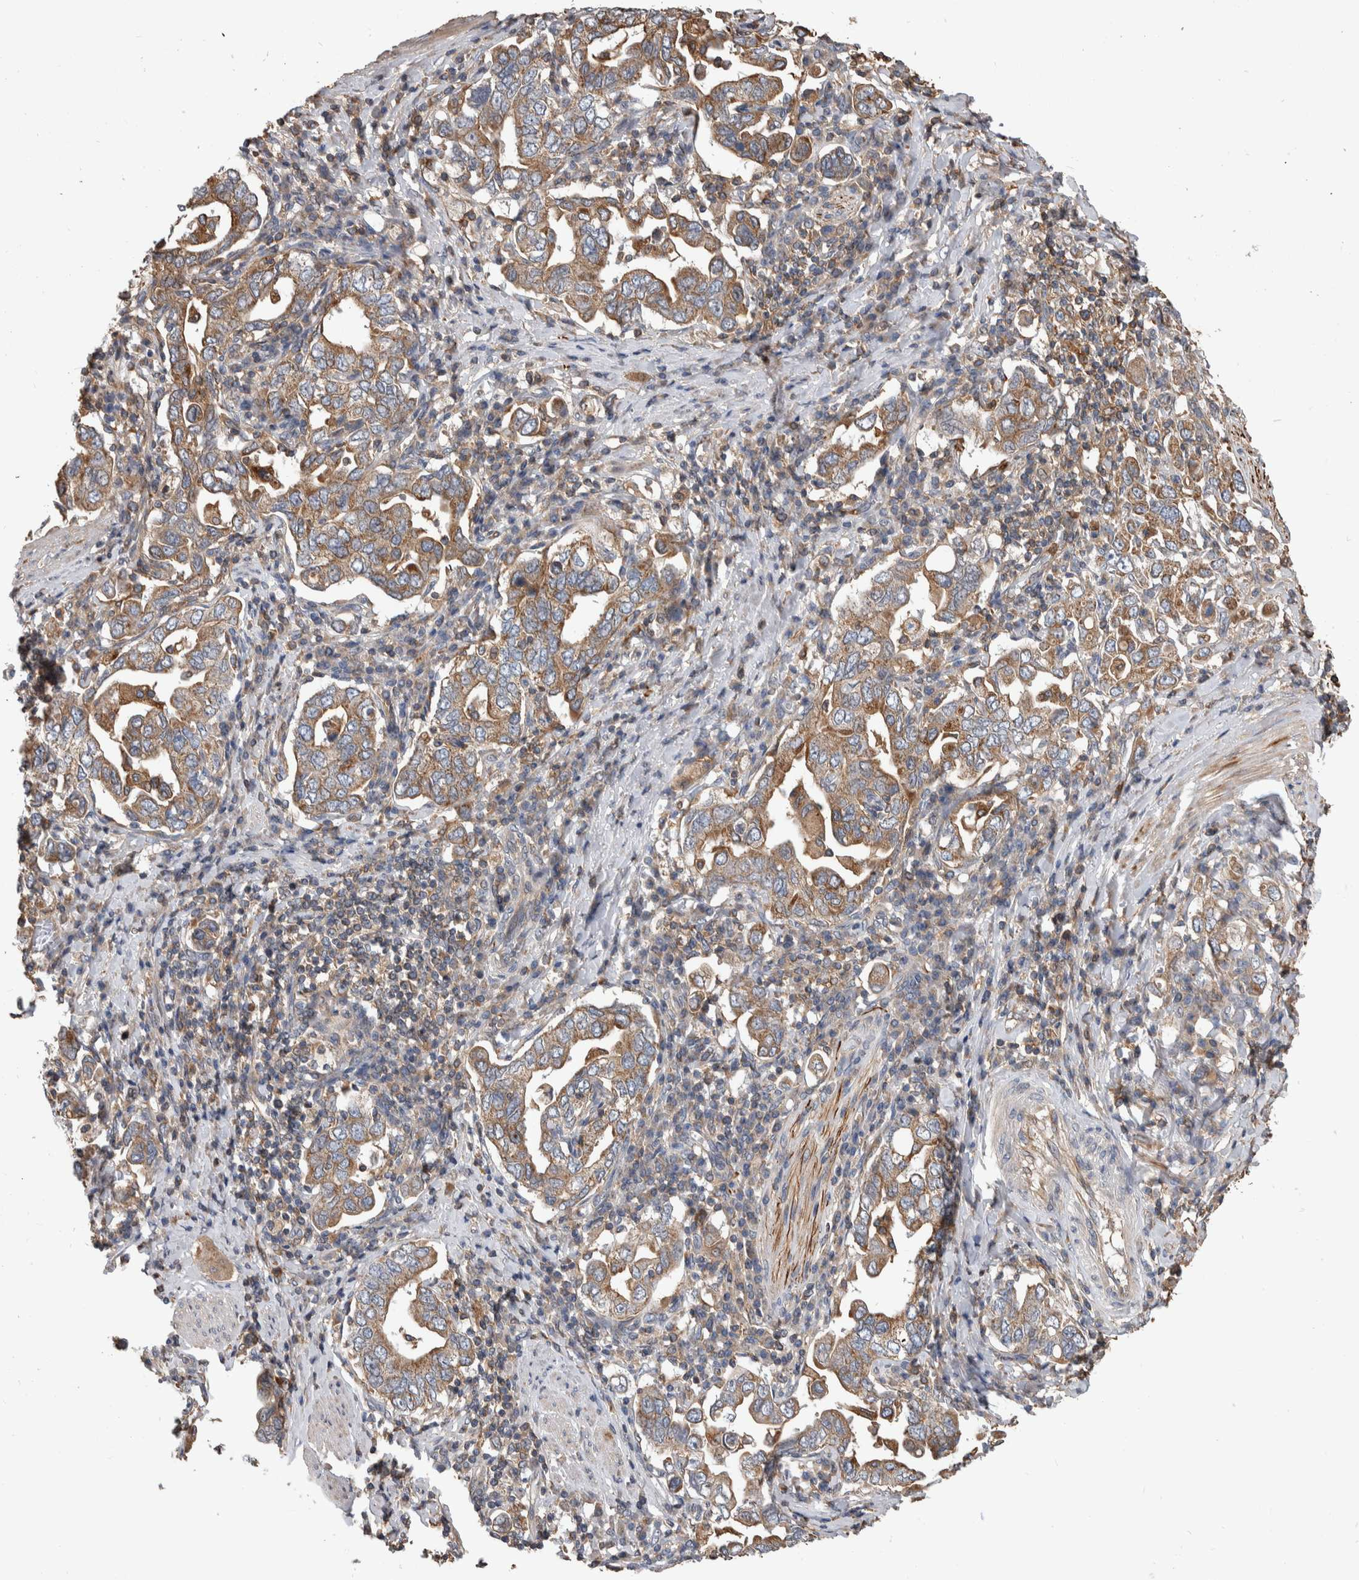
{"staining": {"intensity": "moderate", "quantity": ">75%", "location": "cytoplasmic/membranous"}, "tissue": "stomach cancer", "cell_type": "Tumor cells", "image_type": "cancer", "snomed": [{"axis": "morphology", "description": "Adenocarcinoma, NOS"}, {"axis": "topography", "description": "Stomach, upper"}], "caption": "Immunohistochemistry image of human stomach cancer (adenocarcinoma) stained for a protein (brown), which reveals medium levels of moderate cytoplasmic/membranous expression in about >75% of tumor cells.", "gene": "SDCBP", "patient": {"sex": "male", "age": 62}}